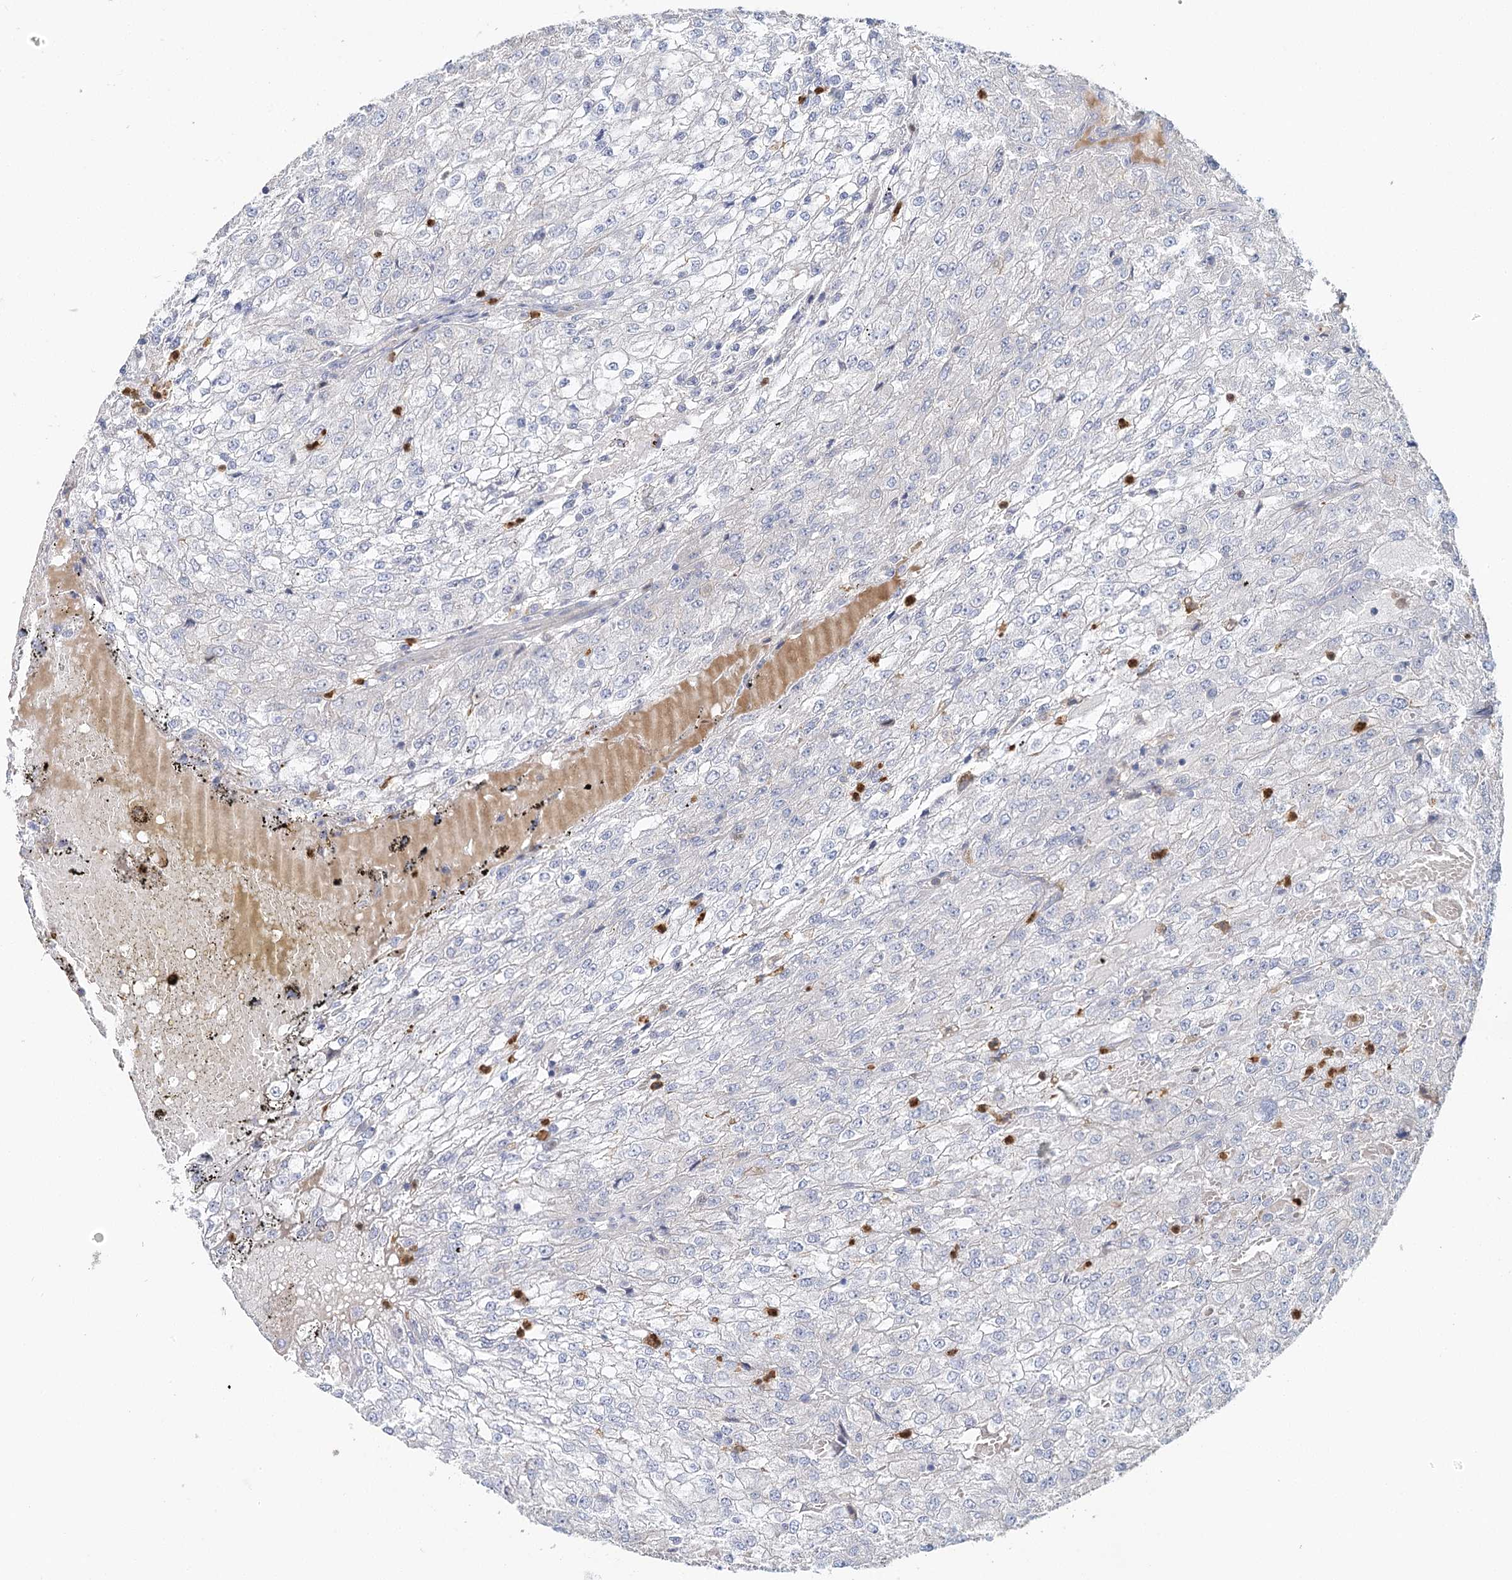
{"staining": {"intensity": "negative", "quantity": "none", "location": "none"}, "tissue": "renal cancer", "cell_type": "Tumor cells", "image_type": "cancer", "snomed": [{"axis": "morphology", "description": "Adenocarcinoma, NOS"}, {"axis": "topography", "description": "Kidney"}], "caption": "The histopathology image demonstrates no staining of tumor cells in adenocarcinoma (renal).", "gene": "EPB41L5", "patient": {"sex": "female", "age": 54}}